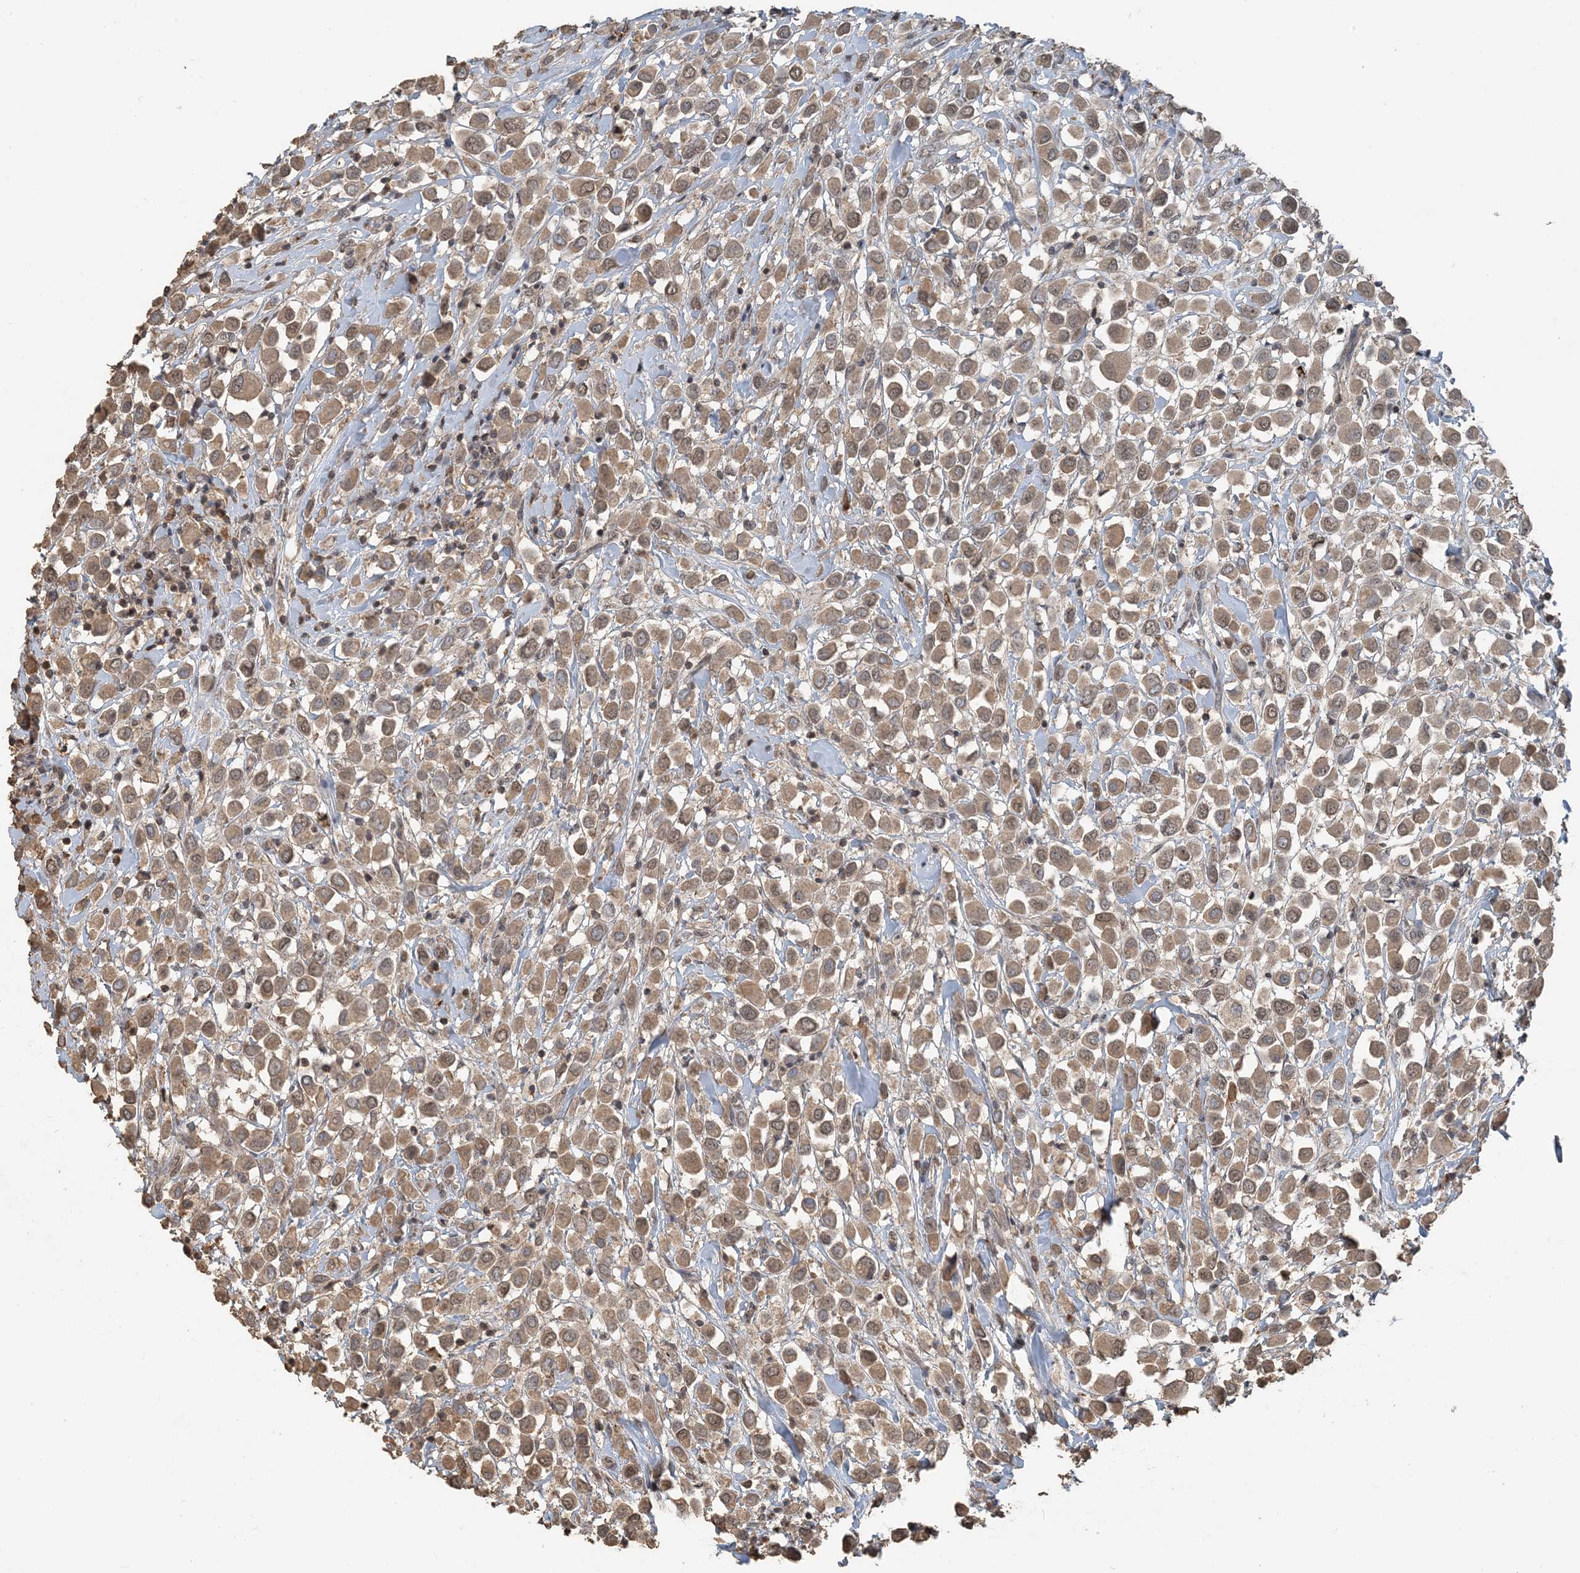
{"staining": {"intensity": "moderate", "quantity": ">75%", "location": "cytoplasmic/membranous,nuclear"}, "tissue": "breast cancer", "cell_type": "Tumor cells", "image_type": "cancer", "snomed": [{"axis": "morphology", "description": "Duct carcinoma"}, {"axis": "topography", "description": "Breast"}], "caption": "A micrograph showing moderate cytoplasmic/membranous and nuclear expression in about >75% of tumor cells in breast cancer, as visualized by brown immunohistochemical staining.", "gene": "ZC3H12A", "patient": {"sex": "female", "age": 61}}